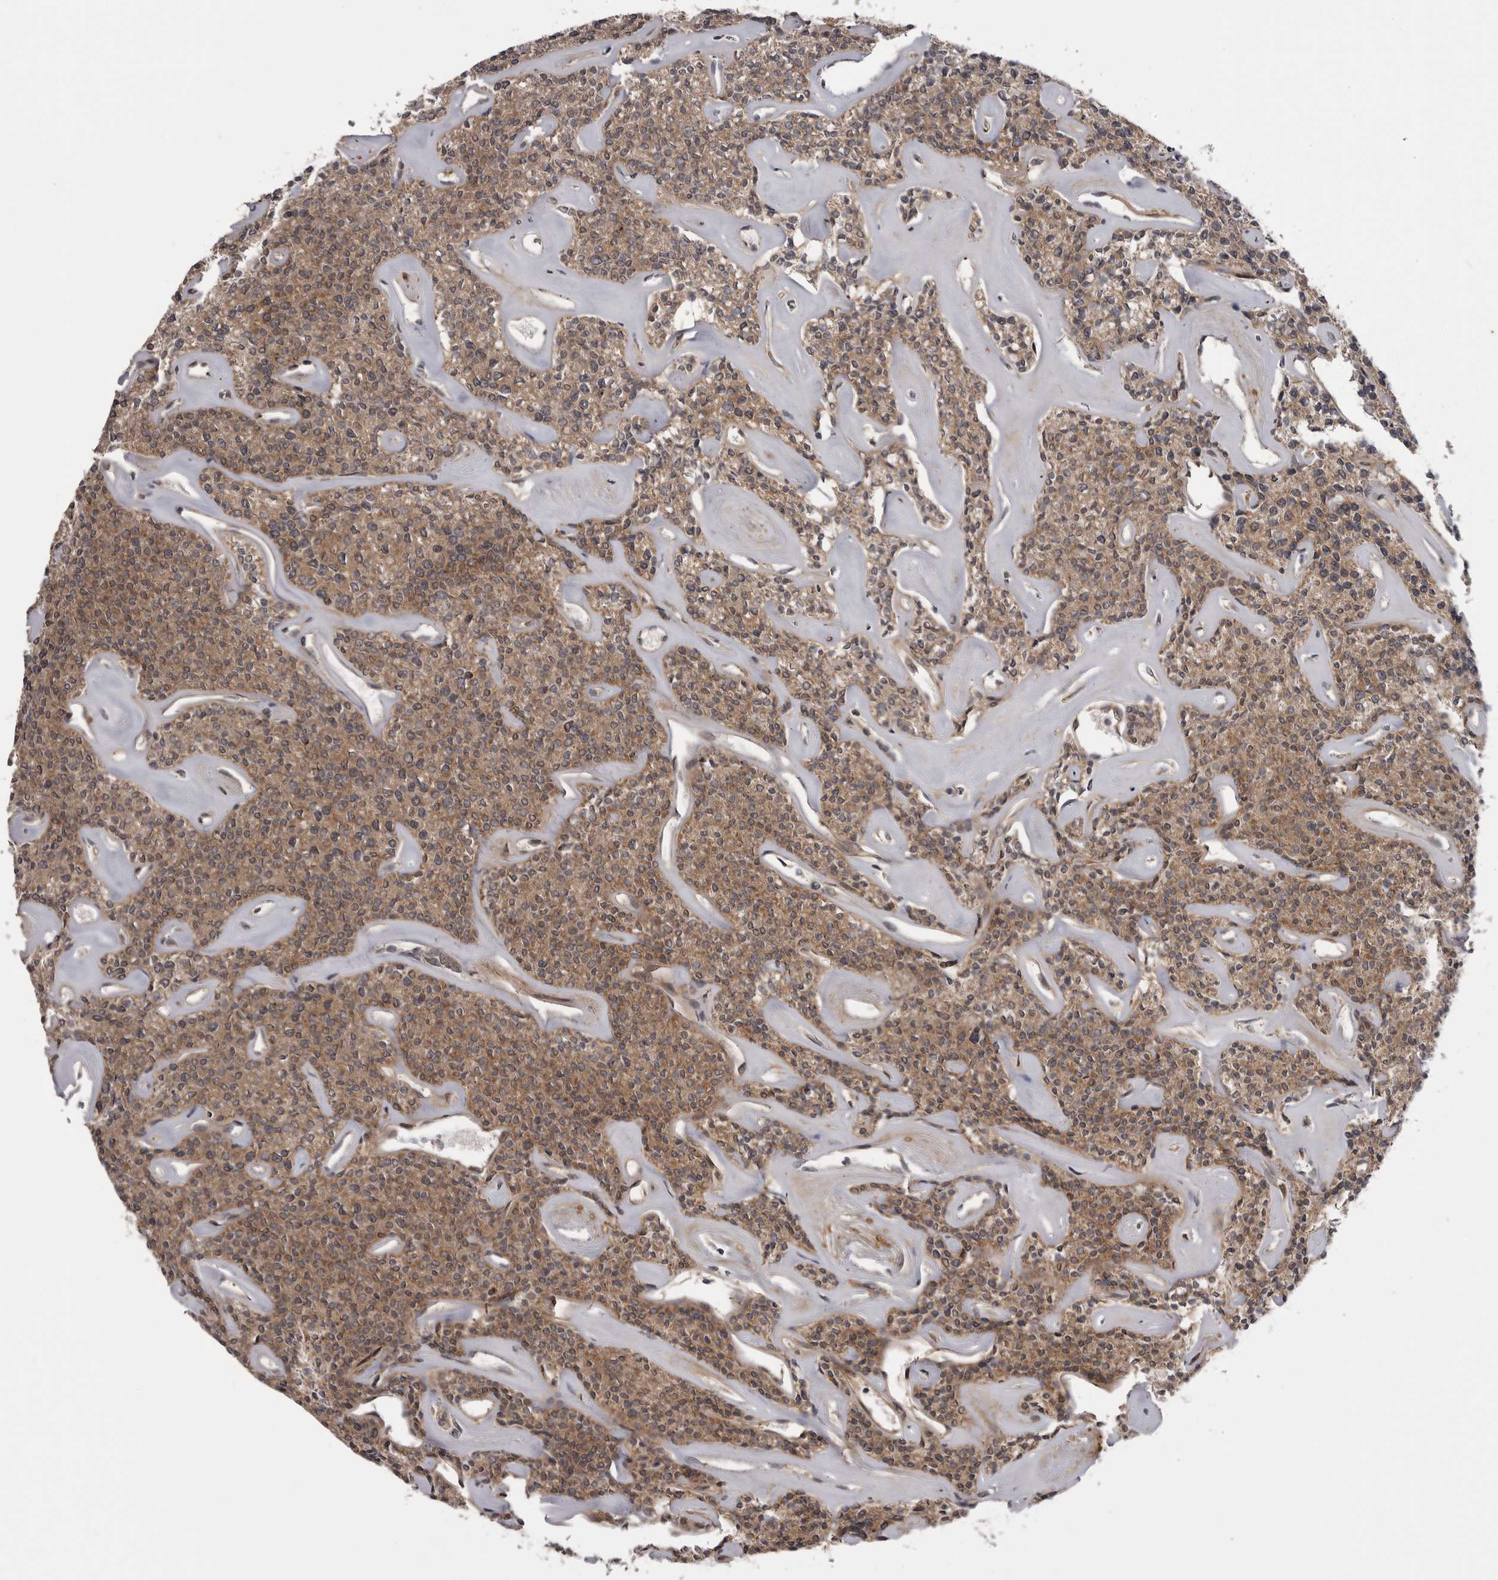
{"staining": {"intensity": "moderate", "quantity": ">75%", "location": "cytoplasmic/membranous,nuclear"}, "tissue": "parathyroid gland", "cell_type": "Glandular cells", "image_type": "normal", "snomed": [{"axis": "morphology", "description": "Normal tissue, NOS"}, {"axis": "topography", "description": "Parathyroid gland"}], "caption": "A brown stain labels moderate cytoplasmic/membranous,nuclear staining of a protein in glandular cells of normal parathyroid gland.", "gene": "PDCL", "patient": {"sex": "male", "age": 46}}